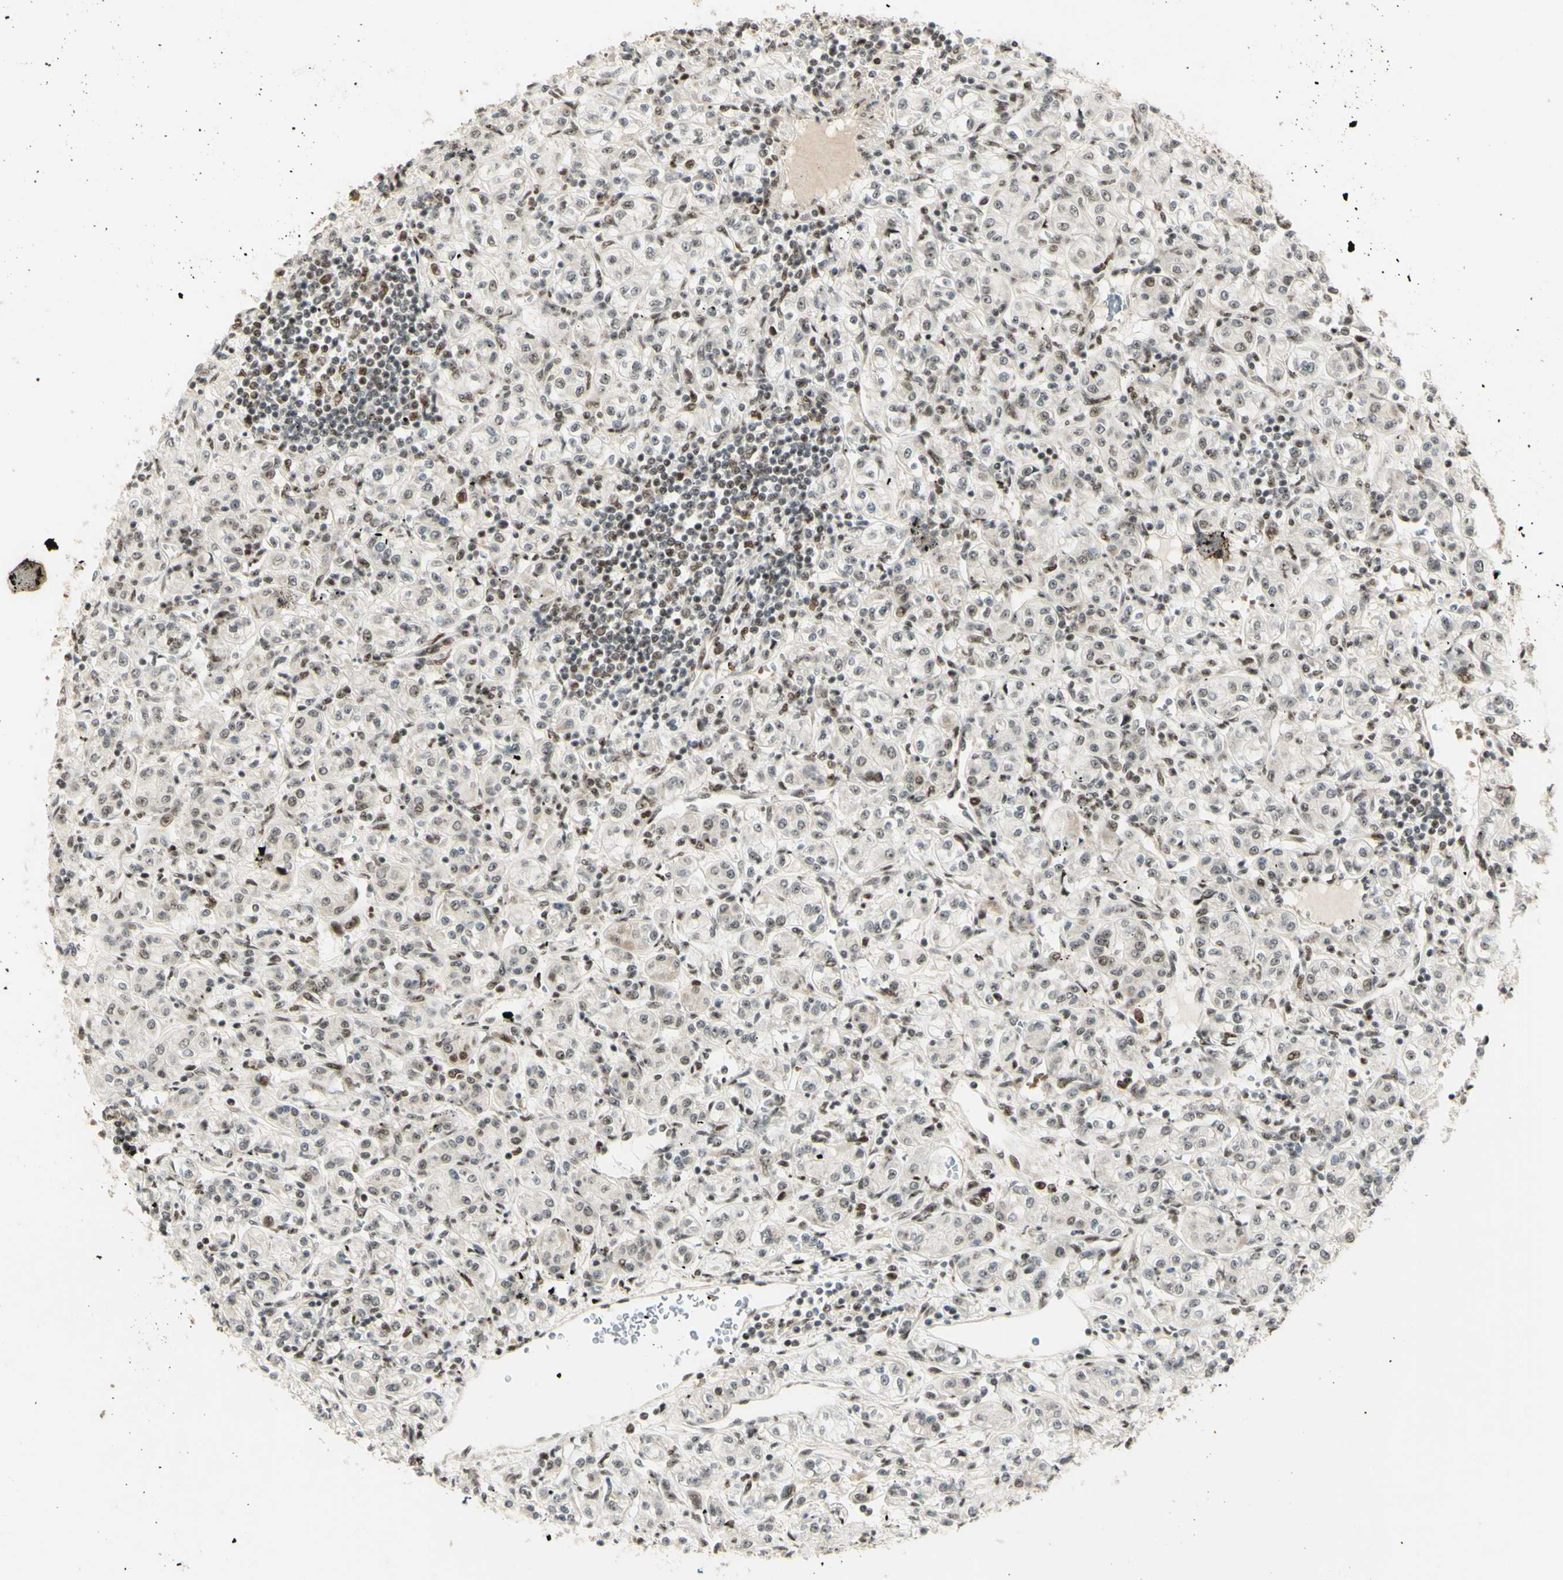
{"staining": {"intensity": "moderate", "quantity": "<25%", "location": "nuclear"}, "tissue": "renal cancer", "cell_type": "Tumor cells", "image_type": "cancer", "snomed": [{"axis": "morphology", "description": "Adenocarcinoma, NOS"}, {"axis": "topography", "description": "Kidney"}], "caption": "Immunohistochemical staining of renal cancer demonstrates low levels of moderate nuclear protein positivity in approximately <25% of tumor cells.", "gene": "DHX9", "patient": {"sex": "male", "age": 77}}